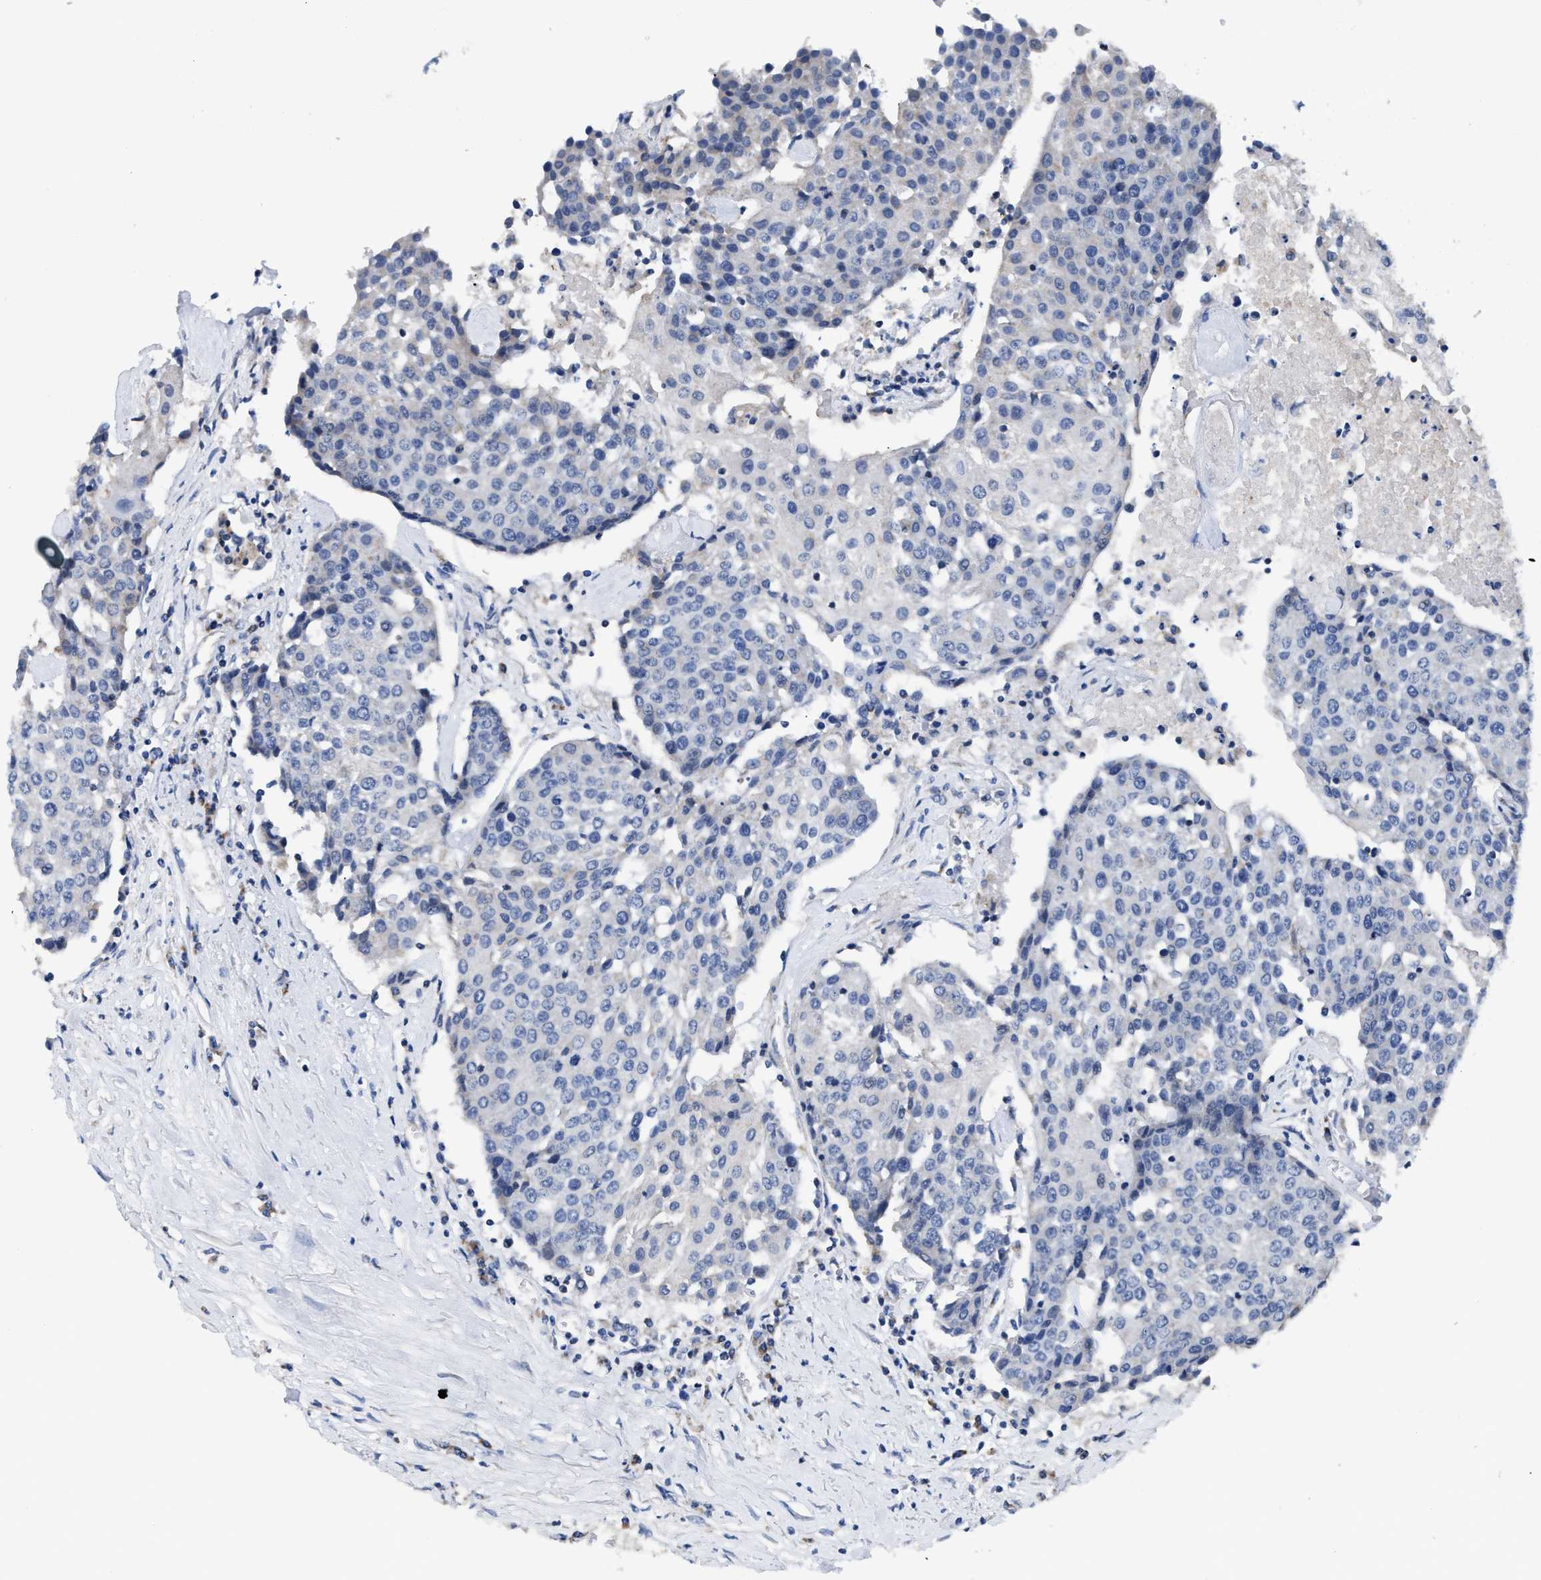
{"staining": {"intensity": "negative", "quantity": "none", "location": "none"}, "tissue": "urothelial cancer", "cell_type": "Tumor cells", "image_type": "cancer", "snomed": [{"axis": "morphology", "description": "Urothelial carcinoma, High grade"}, {"axis": "topography", "description": "Urinary bladder"}], "caption": "IHC histopathology image of neoplastic tissue: human urothelial carcinoma (high-grade) stained with DAB (3,3'-diaminobenzidine) shows no significant protein expression in tumor cells. (Brightfield microscopy of DAB (3,3'-diaminobenzidine) immunohistochemistry (IHC) at high magnification).", "gene": "ETFA", "patient": {"sex": "female", "age": 85}}